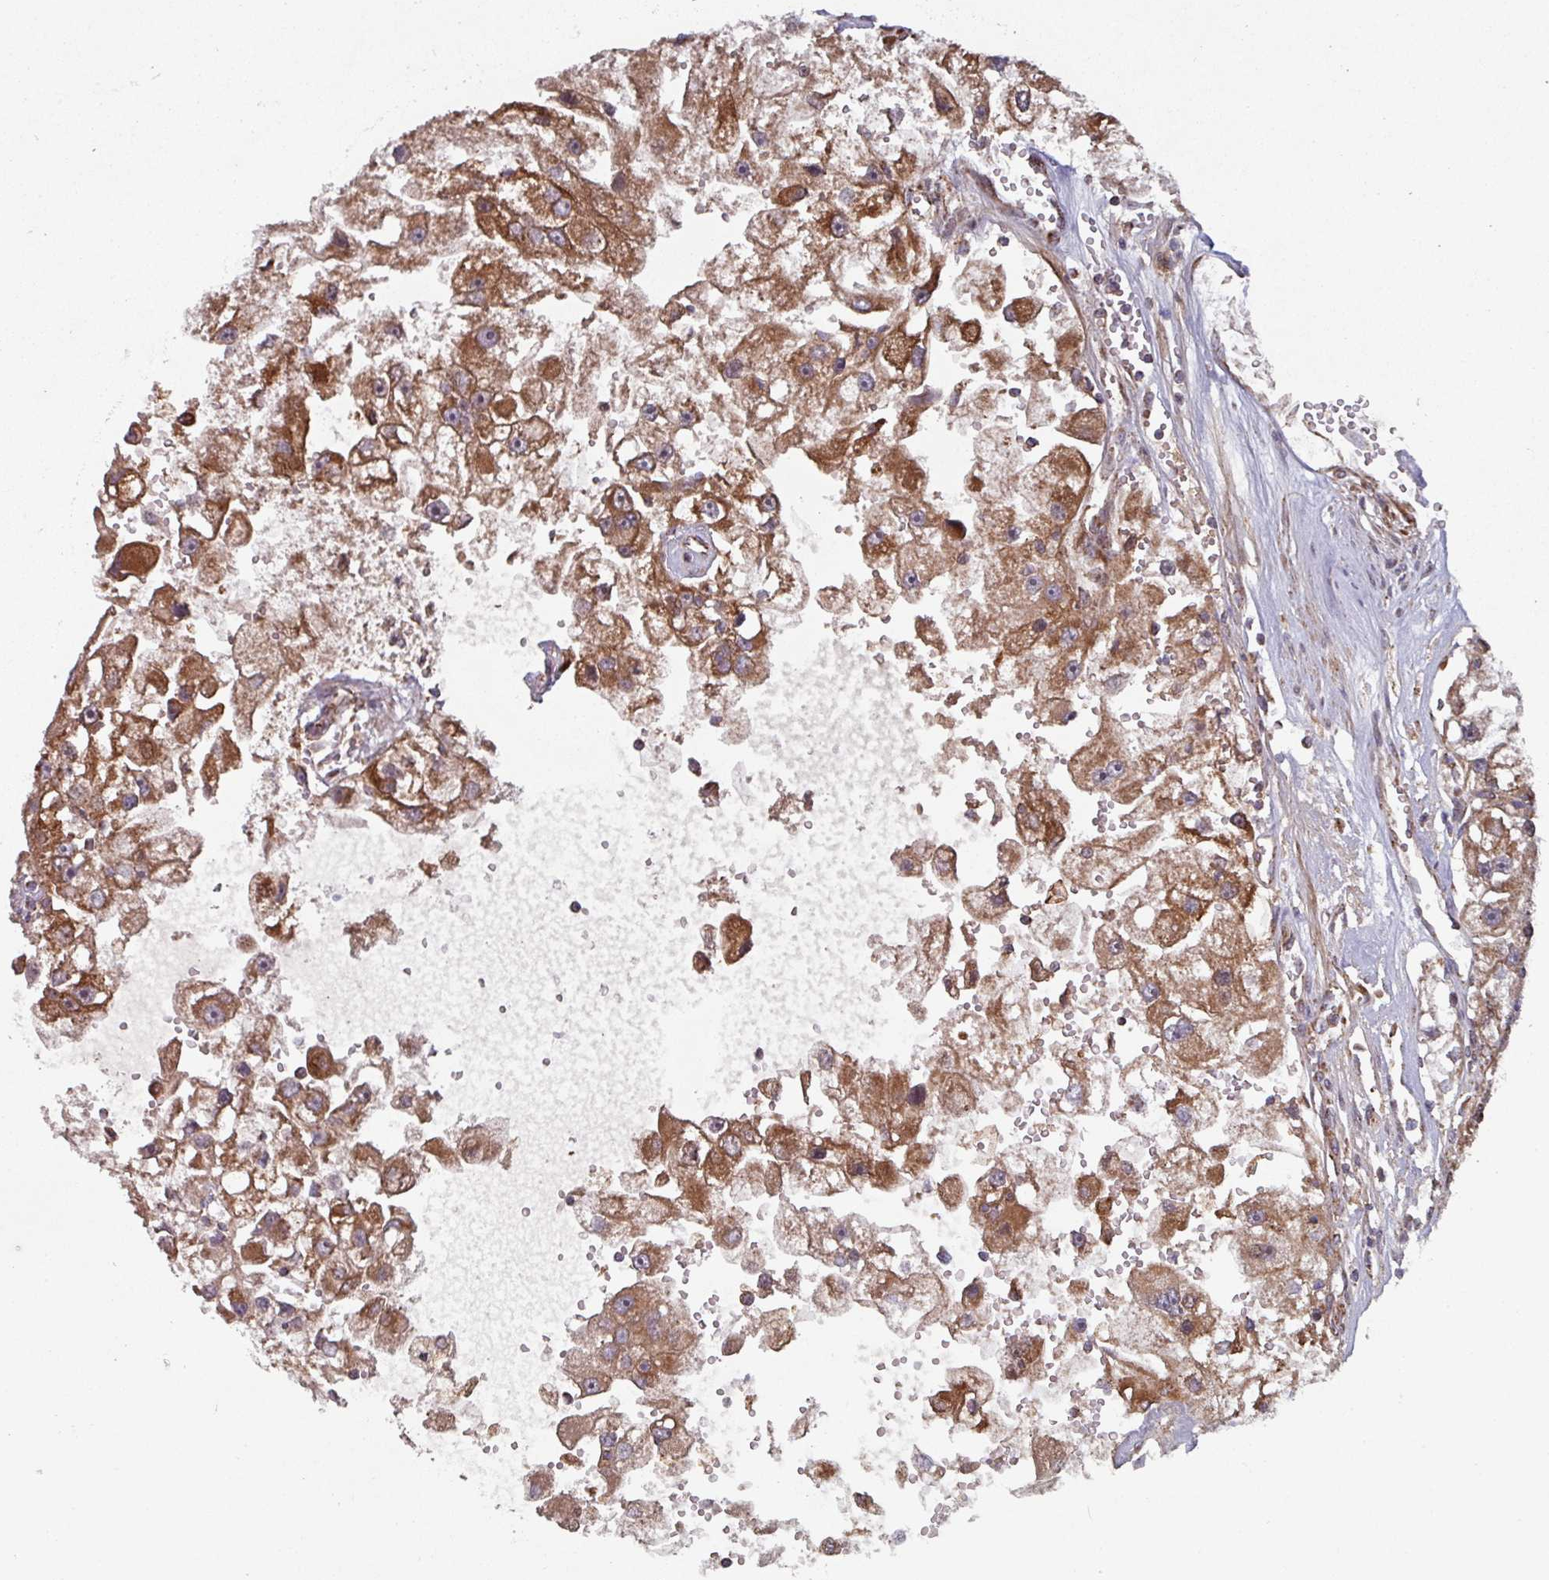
{"staining": {"intensity": "moderate", "quantity": ">75%", "location": "cytoplasmic/membranous"}, "tissue": "renal cancer", "cell_type": "Tumor cells", "image_type": "cancer", "snomed": [{"axis": "morphology", "description": "Adenocarcinoma, NOS"}, {"axis": "topography", "description": "Kidney"}], "caption": "An immunohistochemistry (IHC) histopathology image of tumor tissue is shown. Protein staining in brown labels moderate cytoplasmic/membranous positivity in adenocarcinoma (renal) within tumor cells.", "gene": "COX7C", "patient": {"sex": "male", "age": 63}}